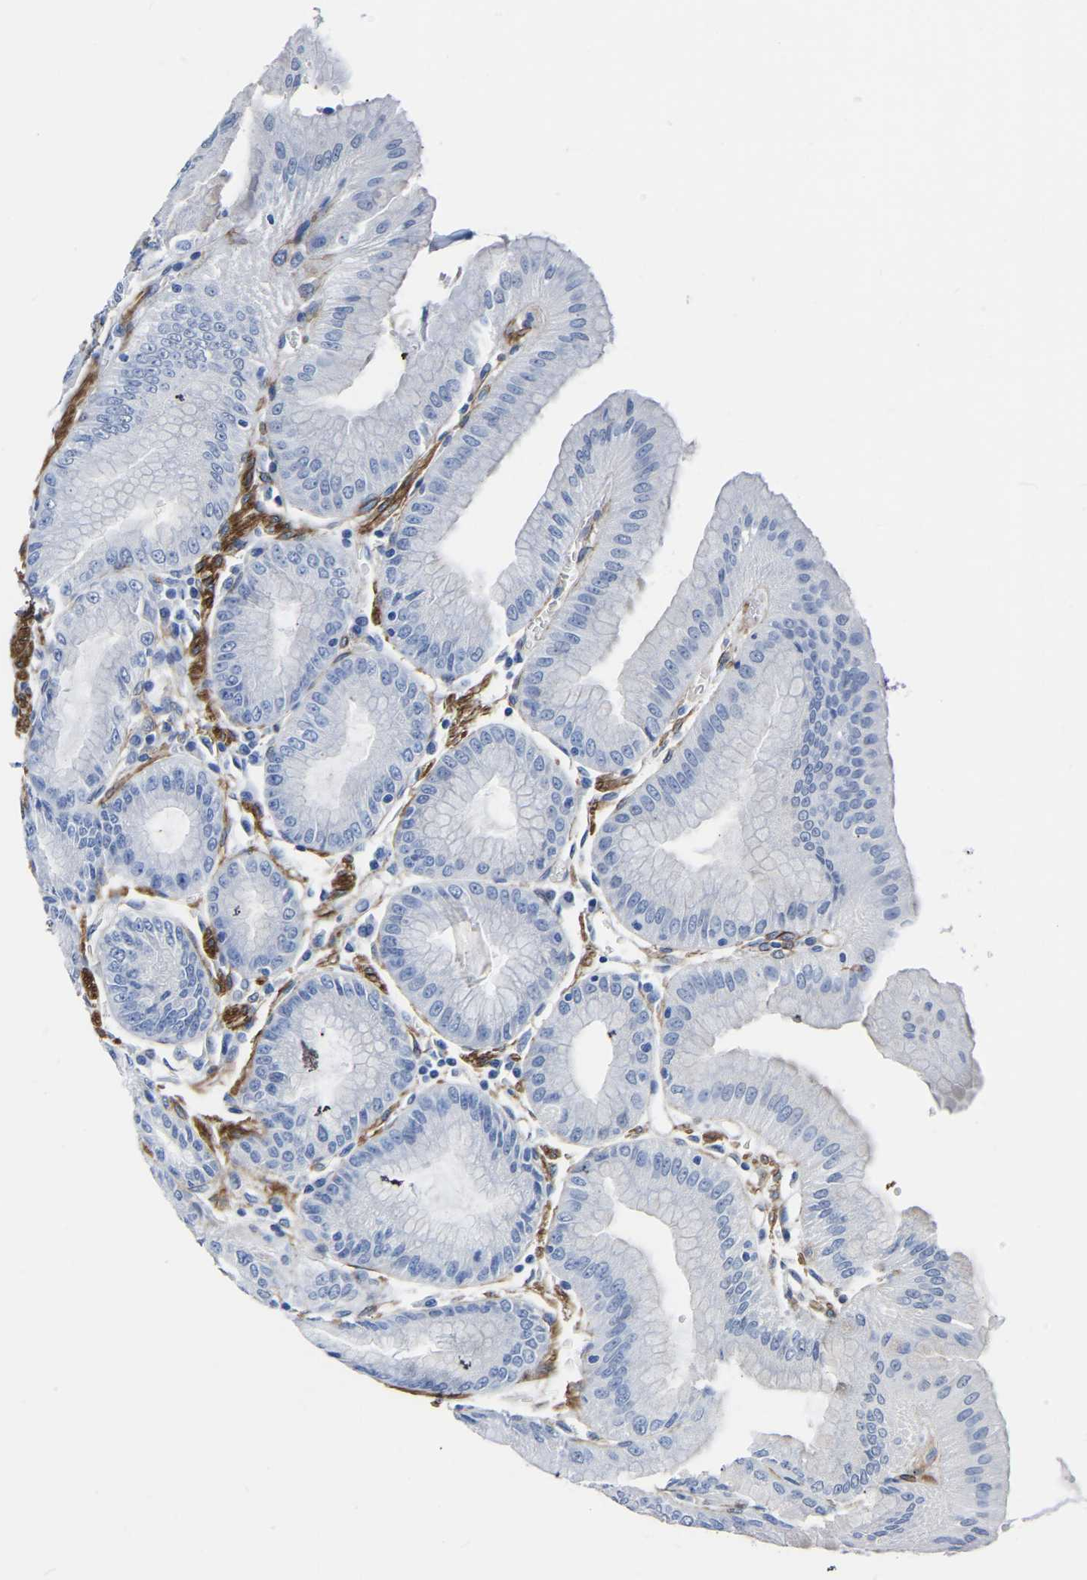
{"staining": {"intensity": "moderate", "quantity": "<25%", "location": "cytoplasmic/membranous"}, "tissue": "stomach", "cell_type": "Glandular cells", "image_type": "normal", "snomed": [{"axis": "morphology", "description": "Normal tissue, NOS"}, {"axis": "topography", "description": "Stomach, lower"}], "caption": "Immunohistochemical staining of benign stomach exhibits moderate cytoplasmic/membranous protein expression in approximately <25% of glandular cells.", "gene": "SLC45A3", "patient": {"sex": "male", "age": 71}}